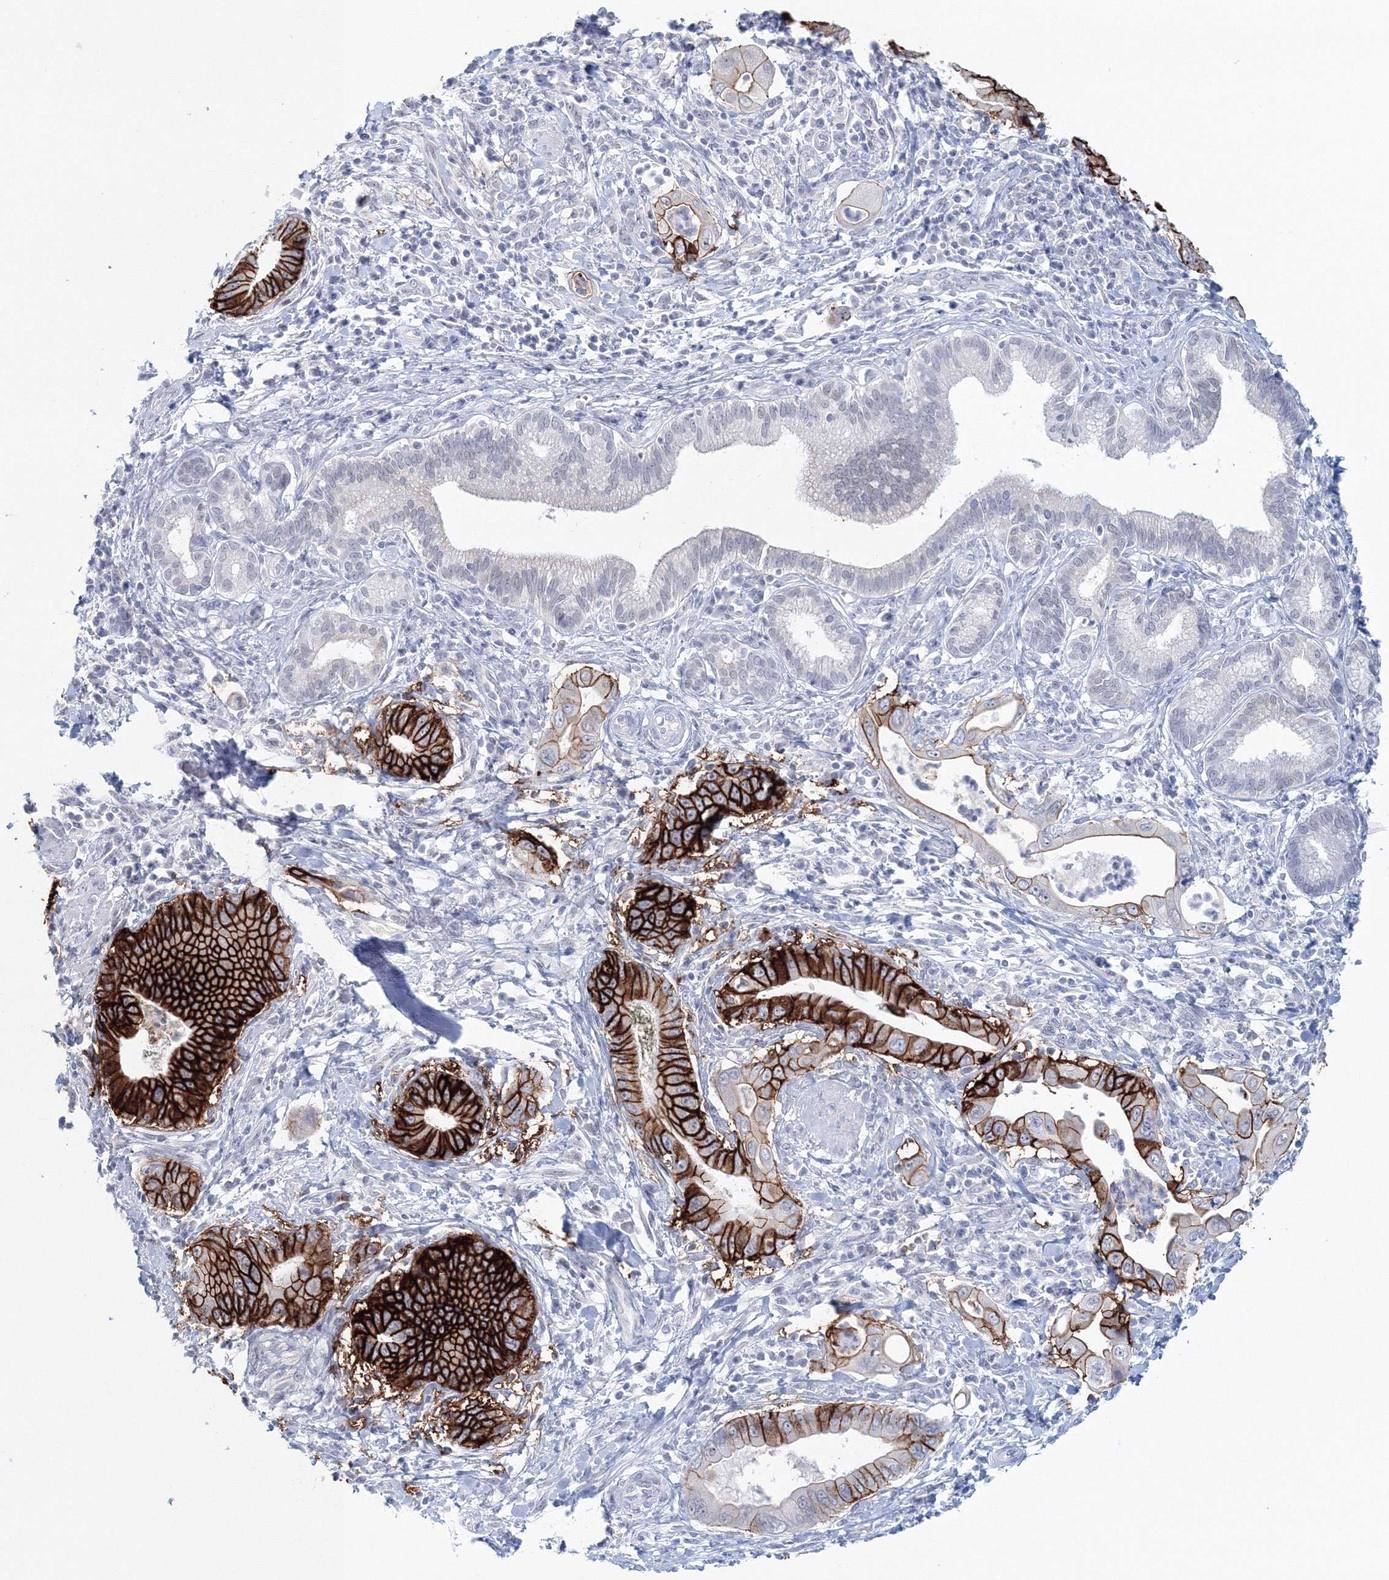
{"staining": {"intensity": "strong", "quantity": "25%-75%", "location": "cytoplasmic/membranous"}, "tissue": "pancreatic cancer", "cell_type": "Tumor cells", "image_type": "cancer", "snomed": [{"axis": "morphology", "description": "Adenocarcinoma, NOS"}, {"axis": "topography", "description": "Pancreas"}], "caption": "Strong cytoplasmic/membranous protein expression is identified in approximately 25%-75% of tumor cells in pancreatic cancer.", "gene": "VSIG1", "patient": {"sex": "male", "age": 78}}